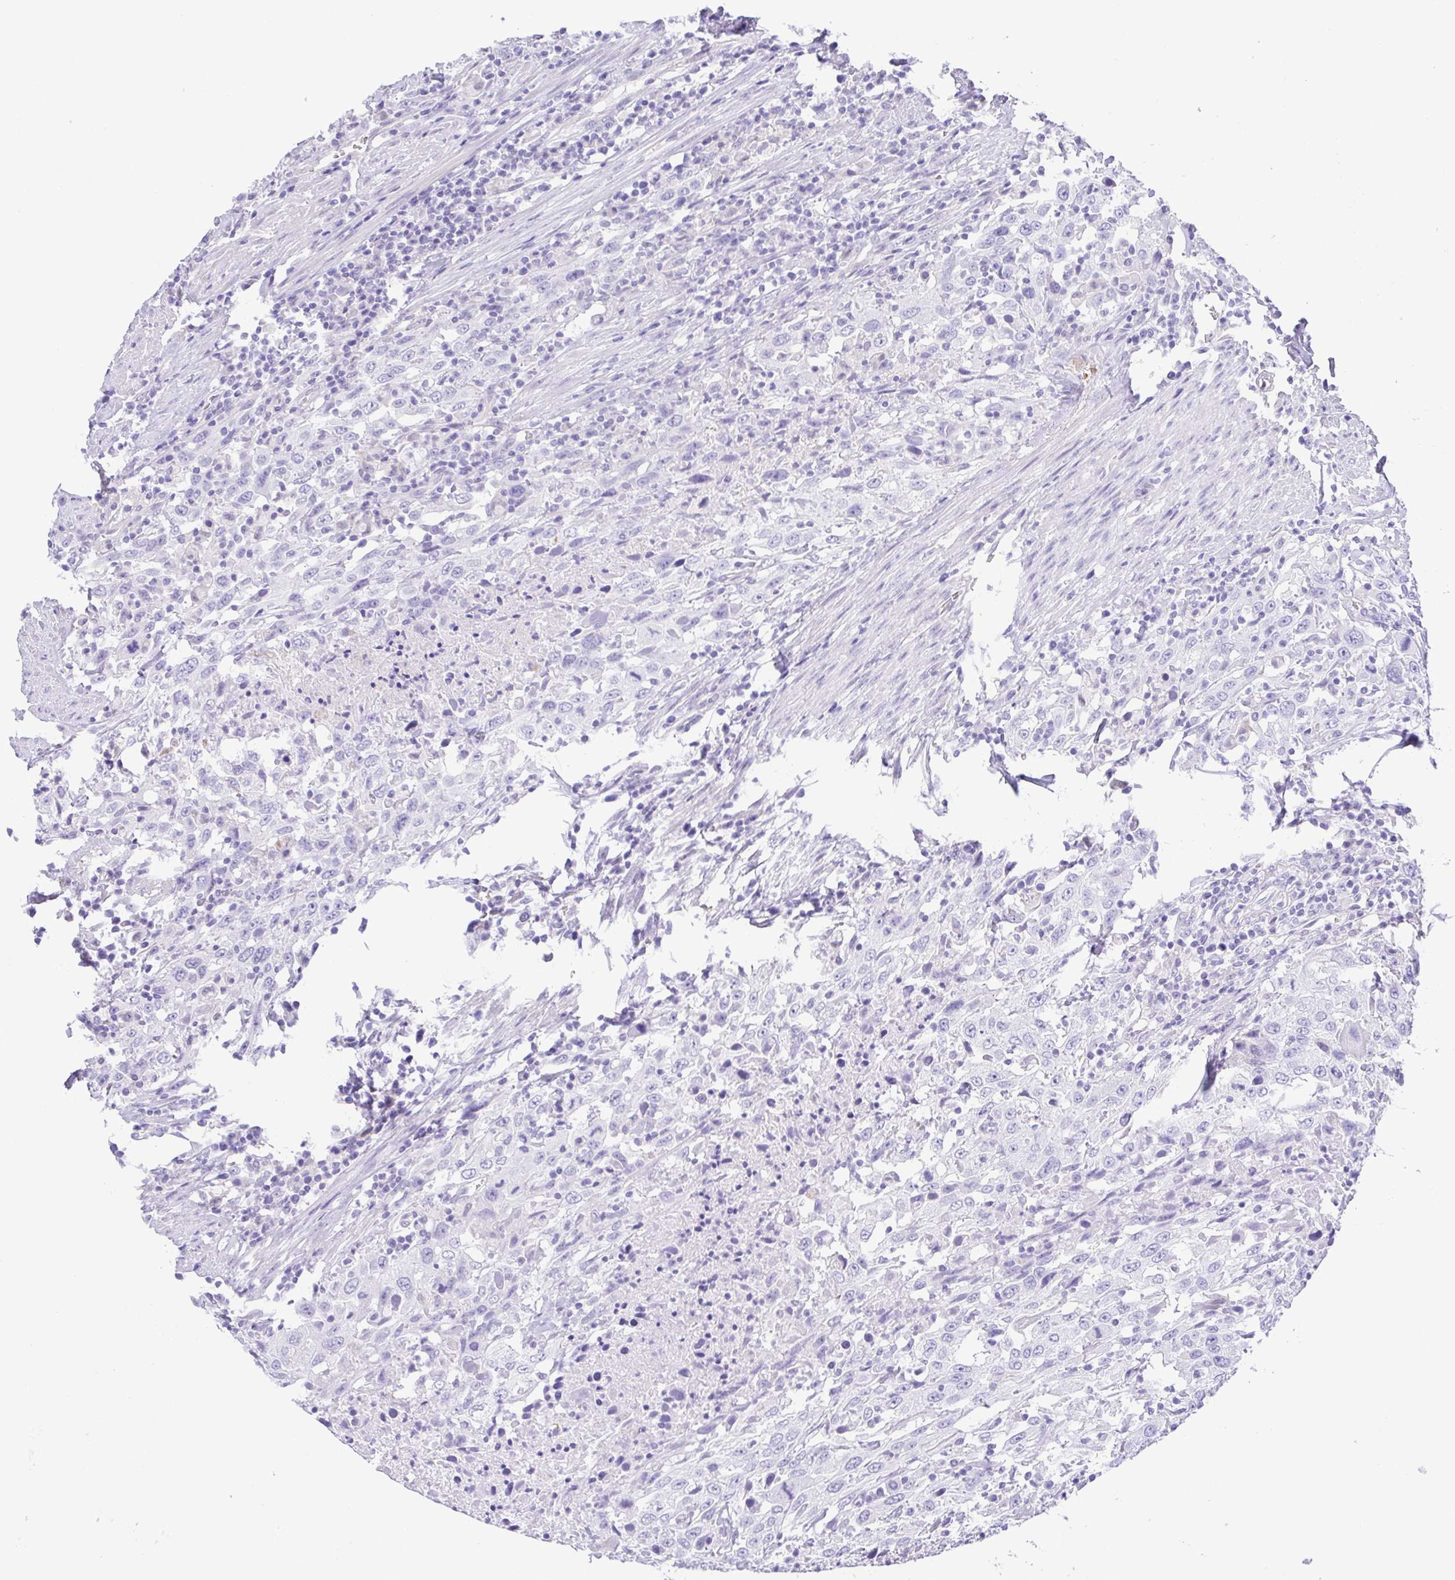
{"staining": {"intensity": "negative", "quantity": "none", "location": "none"}, "tissue": "urothelial cancer", "cell_type": "Tumor cells", "image_type": "cancer", "snomed": [{"axis": "morphology", "description": "Urothelial carcinoma, High grade"}, {"axis": "topography", "description": "Urinary bladder"}], "caption": "Immunohistochemistry photomicrograph of neoplastic tissue: high-grade urothelial carcinoma stained with DAB (3,3'-diaminobenzidine) demonstrates no significant protein staining in tumor cells.", "gene": "EPB42", "patient": {"sex": "male", "age": 61}}